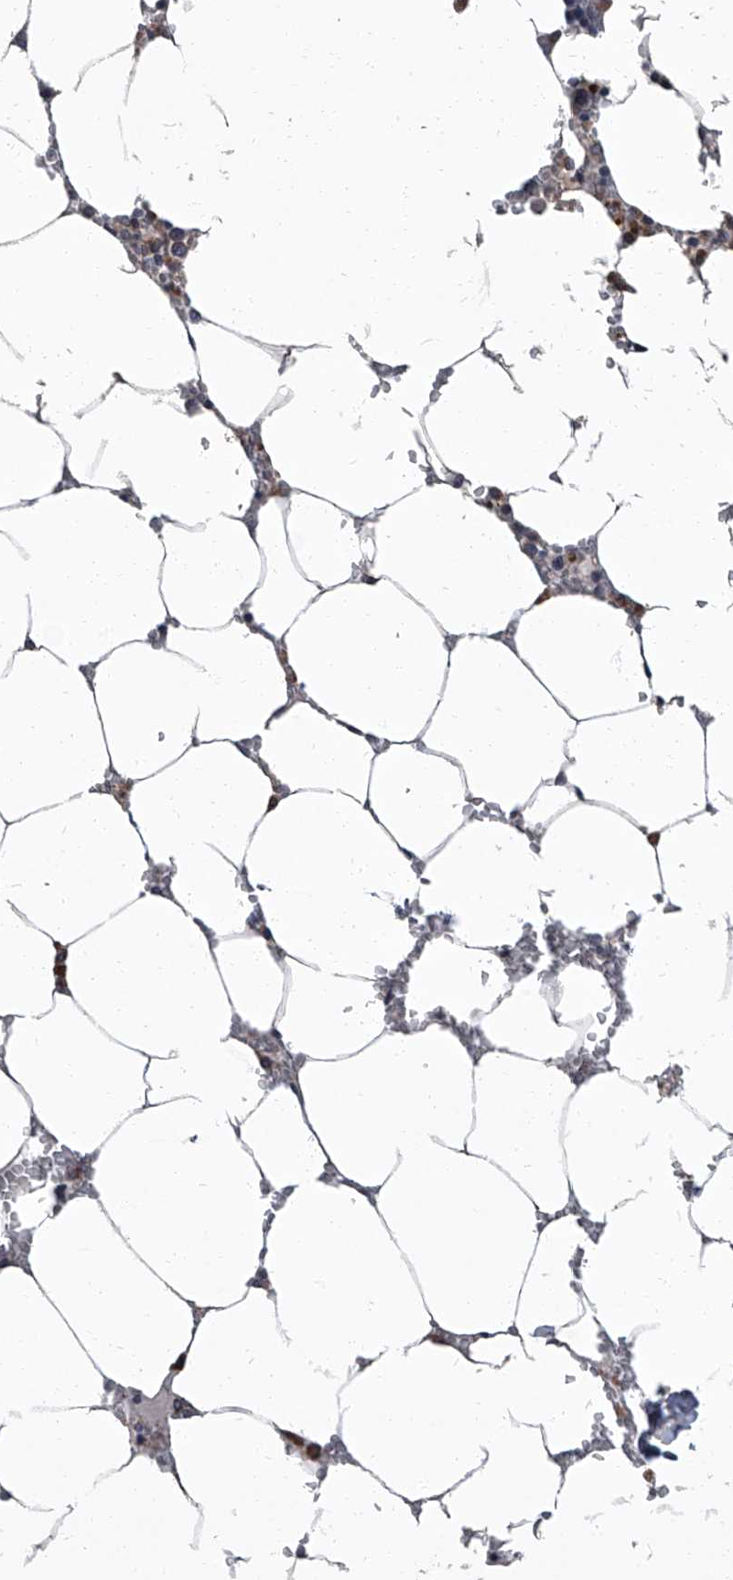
{"staining": {"intensity": "moderate", "quantity": "<25%", "location": "cytoplasmic/membranous"}, "tissue": "bone marrow", "cell_type": "Hematopoietic cells", "image_type": "normal", "snomed": [{"axis": "morphology", "description": "Normal tissue, NOS"}, {"axis": "topography", "description": "Bone marrow"}], "caption": "Immunohistochemistry (IHC) (DAB (3,3'-diaminobenzidine)) staining of benign human bone marrow displays moderate cytoplasmic/membranous protein positivity in about <25% of hematopoietic cells.", "gene": "SIRT4", "patient": {"sex": "male", "age": 70}}